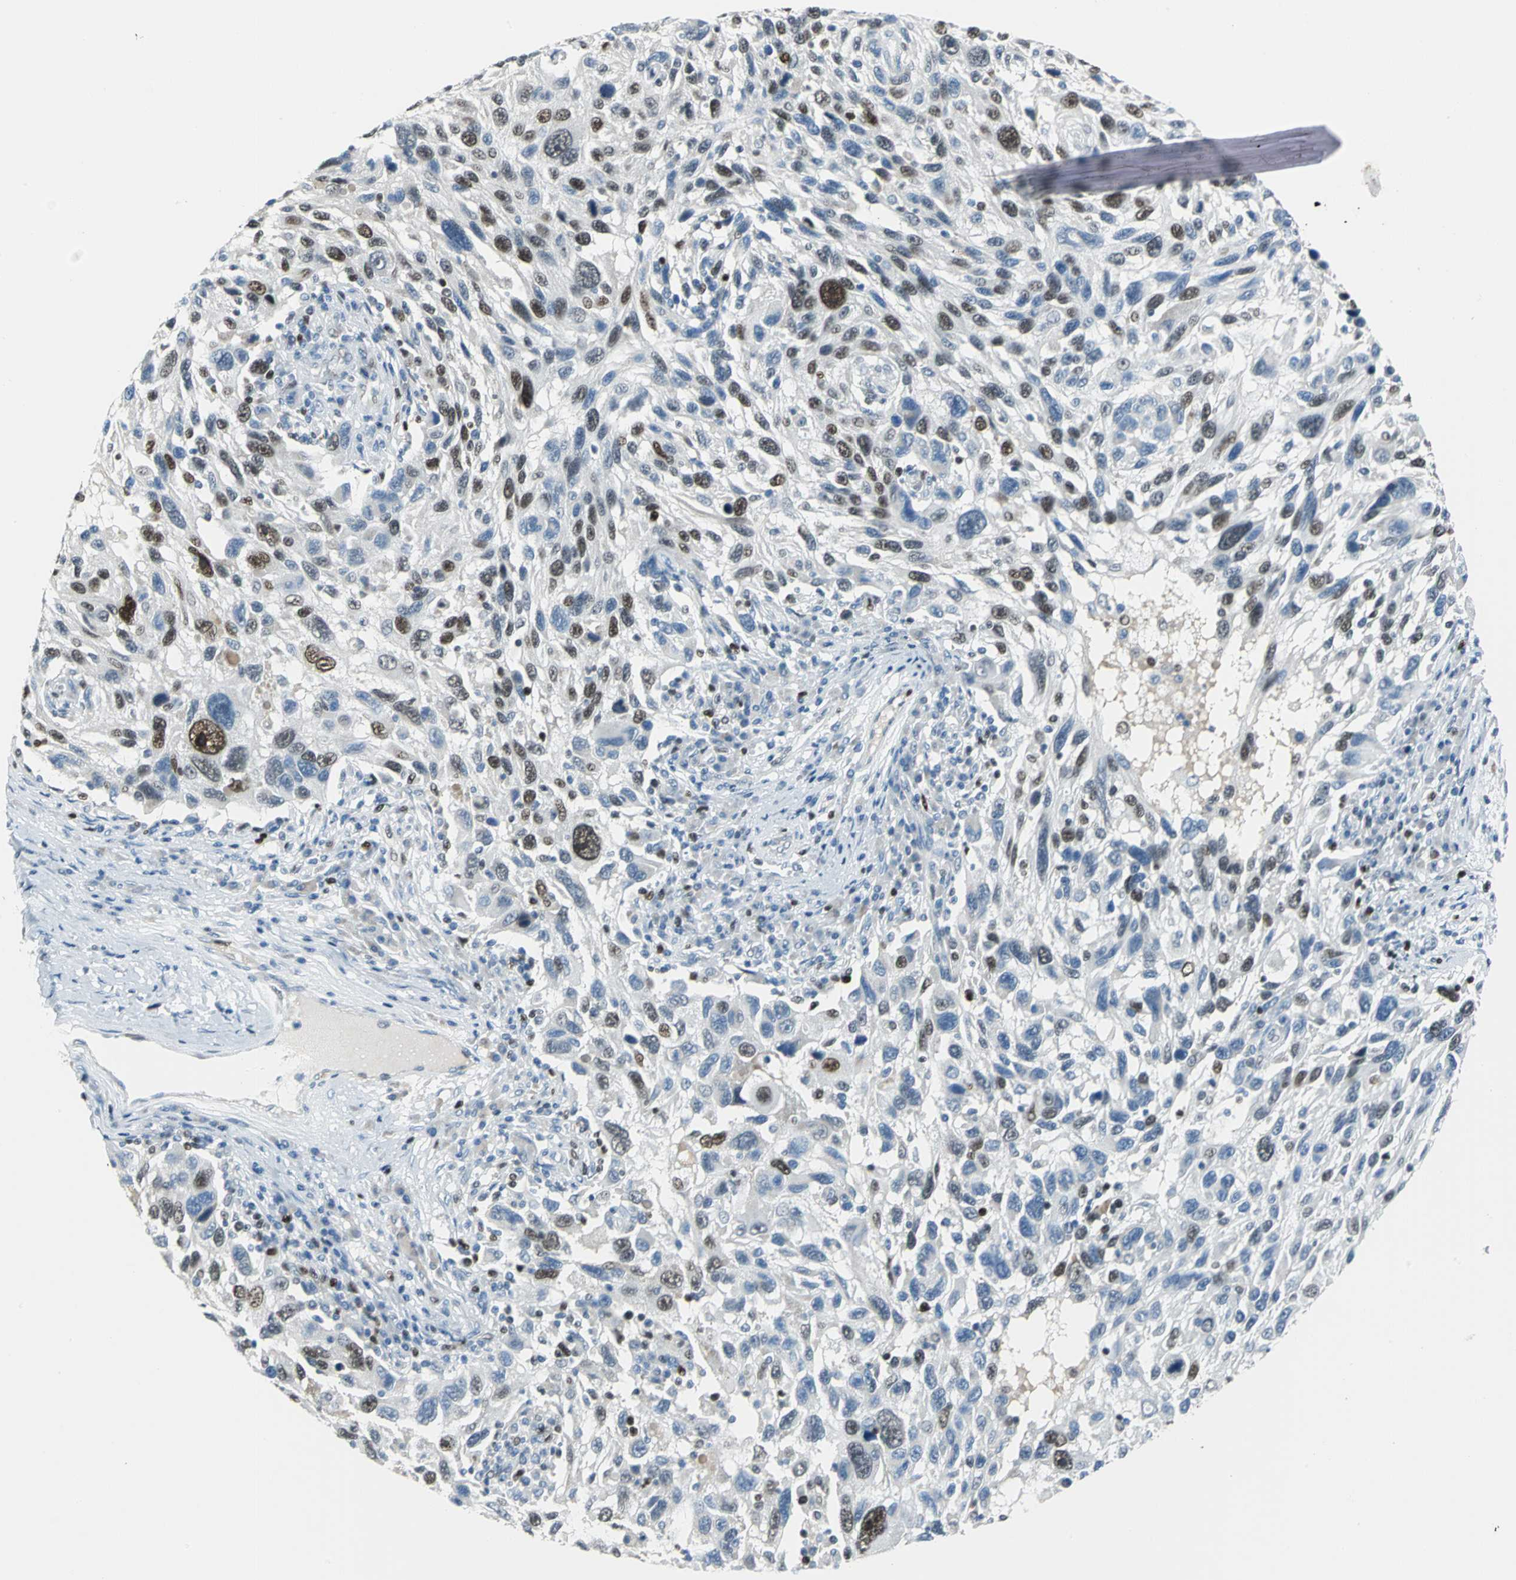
{"staining": {"intensity": "moderate", "quantity": "25%-75%", "location": "nuclear"}, "tissue": "melanoma", "cell_type": "Tumor cells", "image_type": "cancer", "snomed": [{"axis": "morphology", "description": "Malignant melanoma, NOS"}, {"axis": "topography", "description": "Skin"}], "caption": "IHC staining of malignant melanoma, which reveals medium levels of moderate nuclear positivity in about 25%-75% of tumor cells indicating moderate nuclear protein expression. The staining was performed using DAB (3,3'-diaminobenzidine) (brown) for protein detection and nuclei were counterstained in hematoxylin (blue).", "gene": "MCM3", "patient": {"sex": "male", "age": 53}}